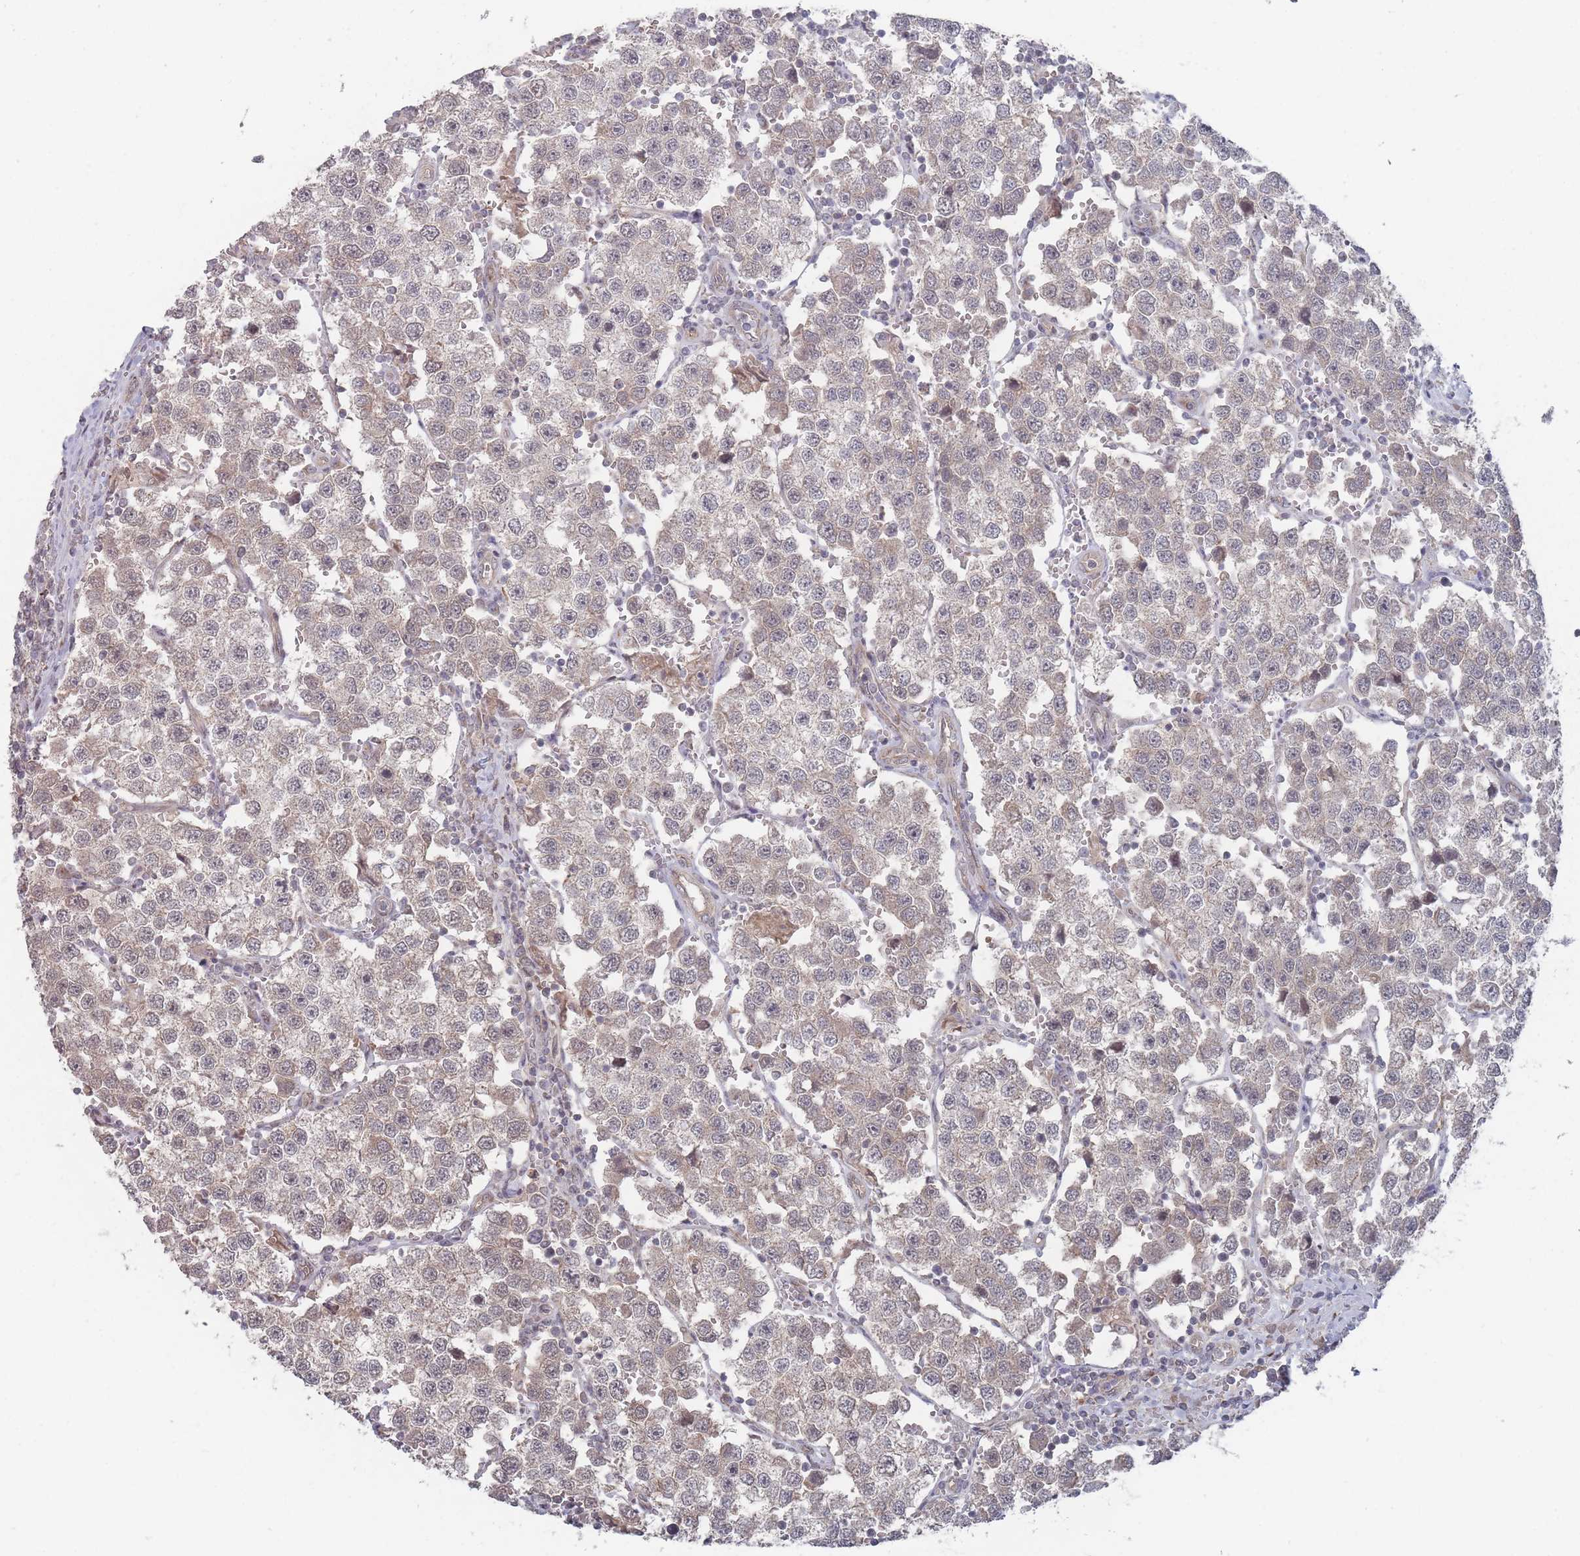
{"staining": {"intensity": "negative", "quantity": "none", "location": "none"}, "tissue": "testis cancer", "cell_type": "Tumor cells", "image_type": "cancer", "snomed": [{"axis": "morphology", "description": "Seminoma, NOS"}, {"axis": "topography", "description": "Testis"}], "caption": "The image displays no significant expression in tumor cells of testis cancer (seminoma).", "gene": "CNTRL", "patient": {"sex": "male", "age": 37}}